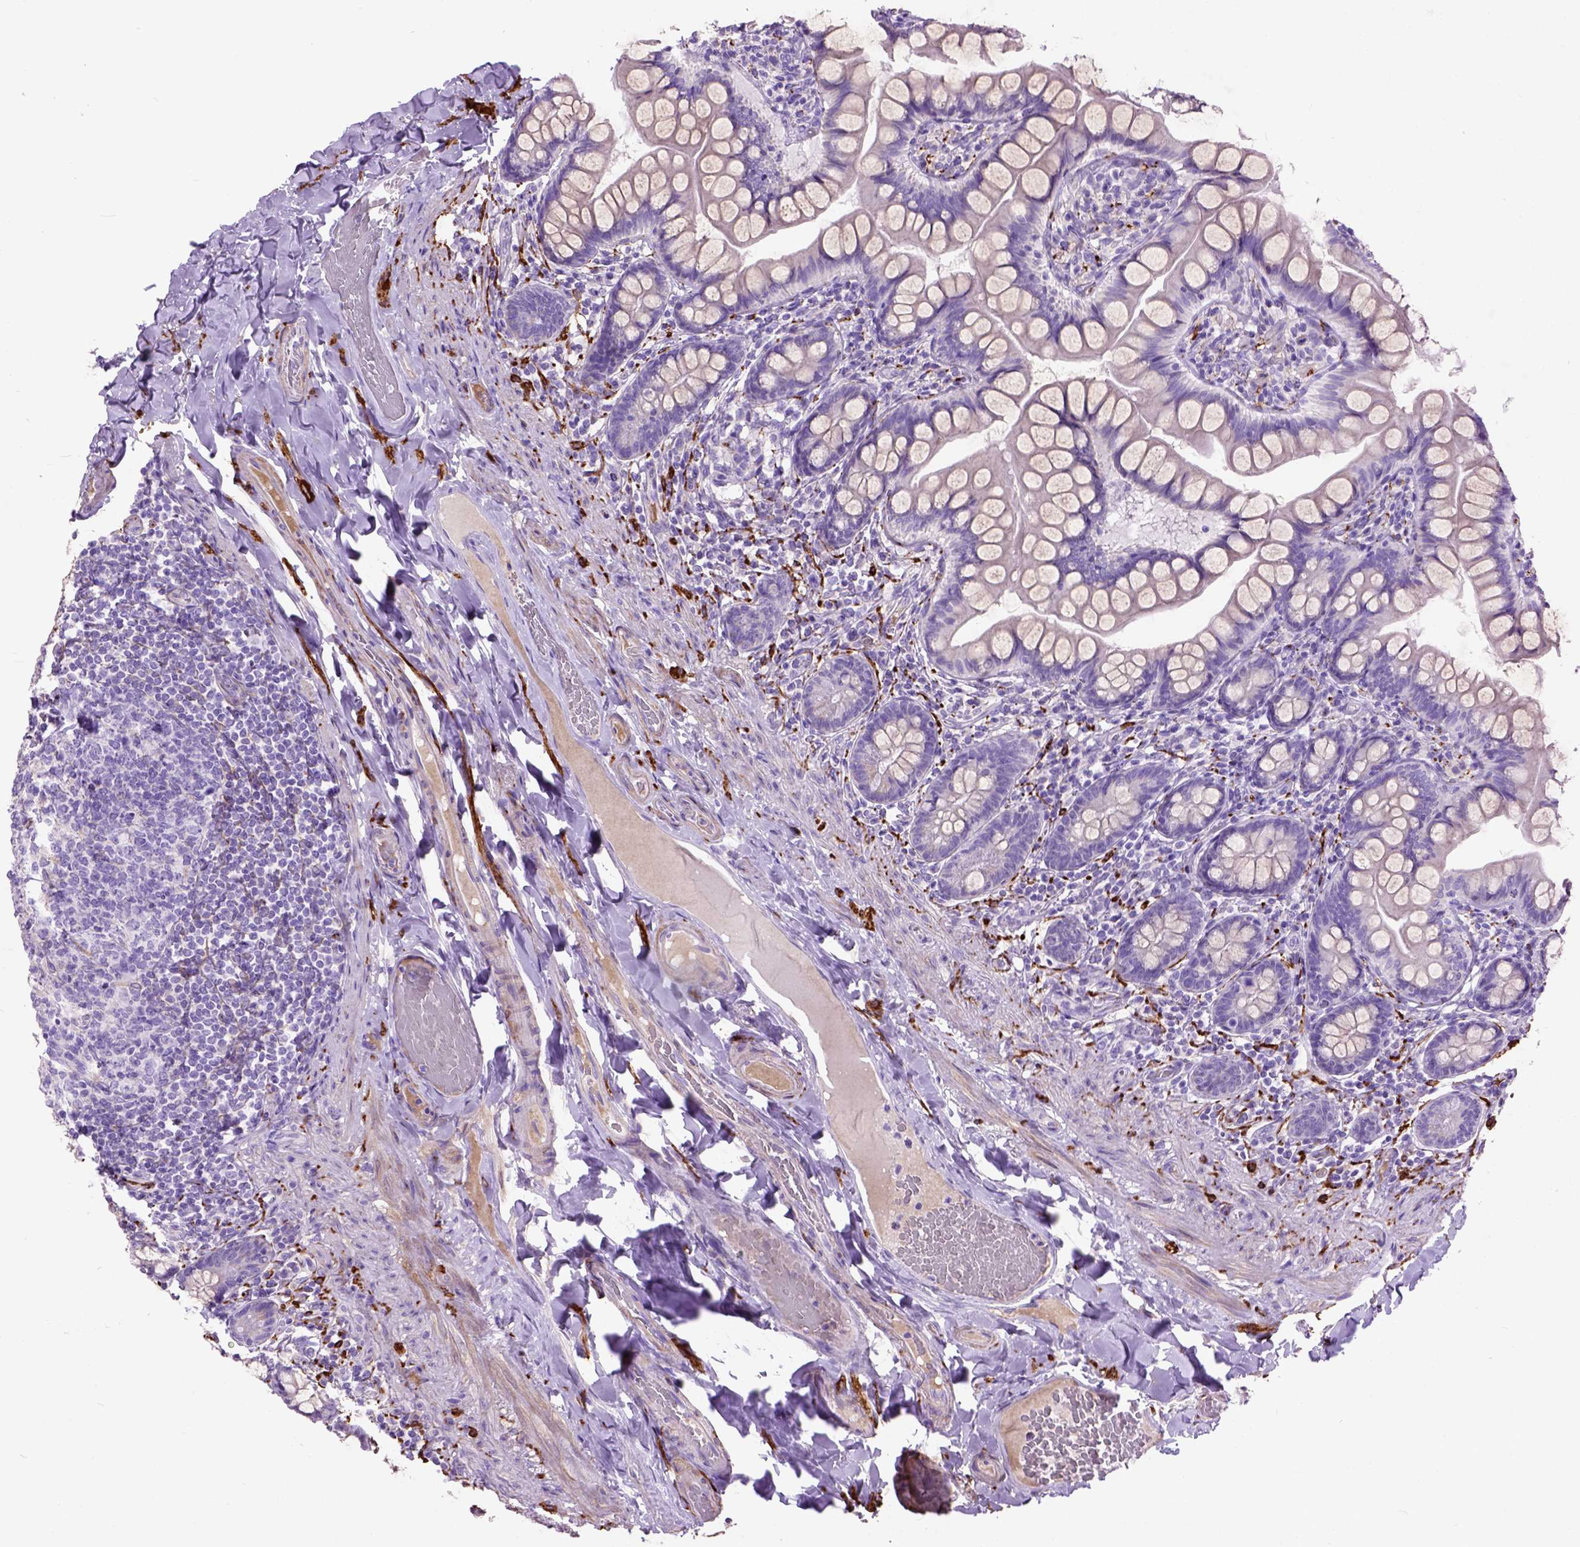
{"staining": {"intensity": "negative", "quantity": "none", "location": "none"}, "tissue": "small intestine", "cell_type": "Glandular cells", "image_type": "normal", "snomed": [{"axis": "morphology", "description": "Normal tissue, NOS"}, {"axis": "topography", "description": "Small intestine"}], "caption": "The immunohistochemistry (IHC) photomicrograph has no significant positivity in glandular cells of small intestine.", "gene": "MAPT", "patient": {"sex": "male", "age": 70}}